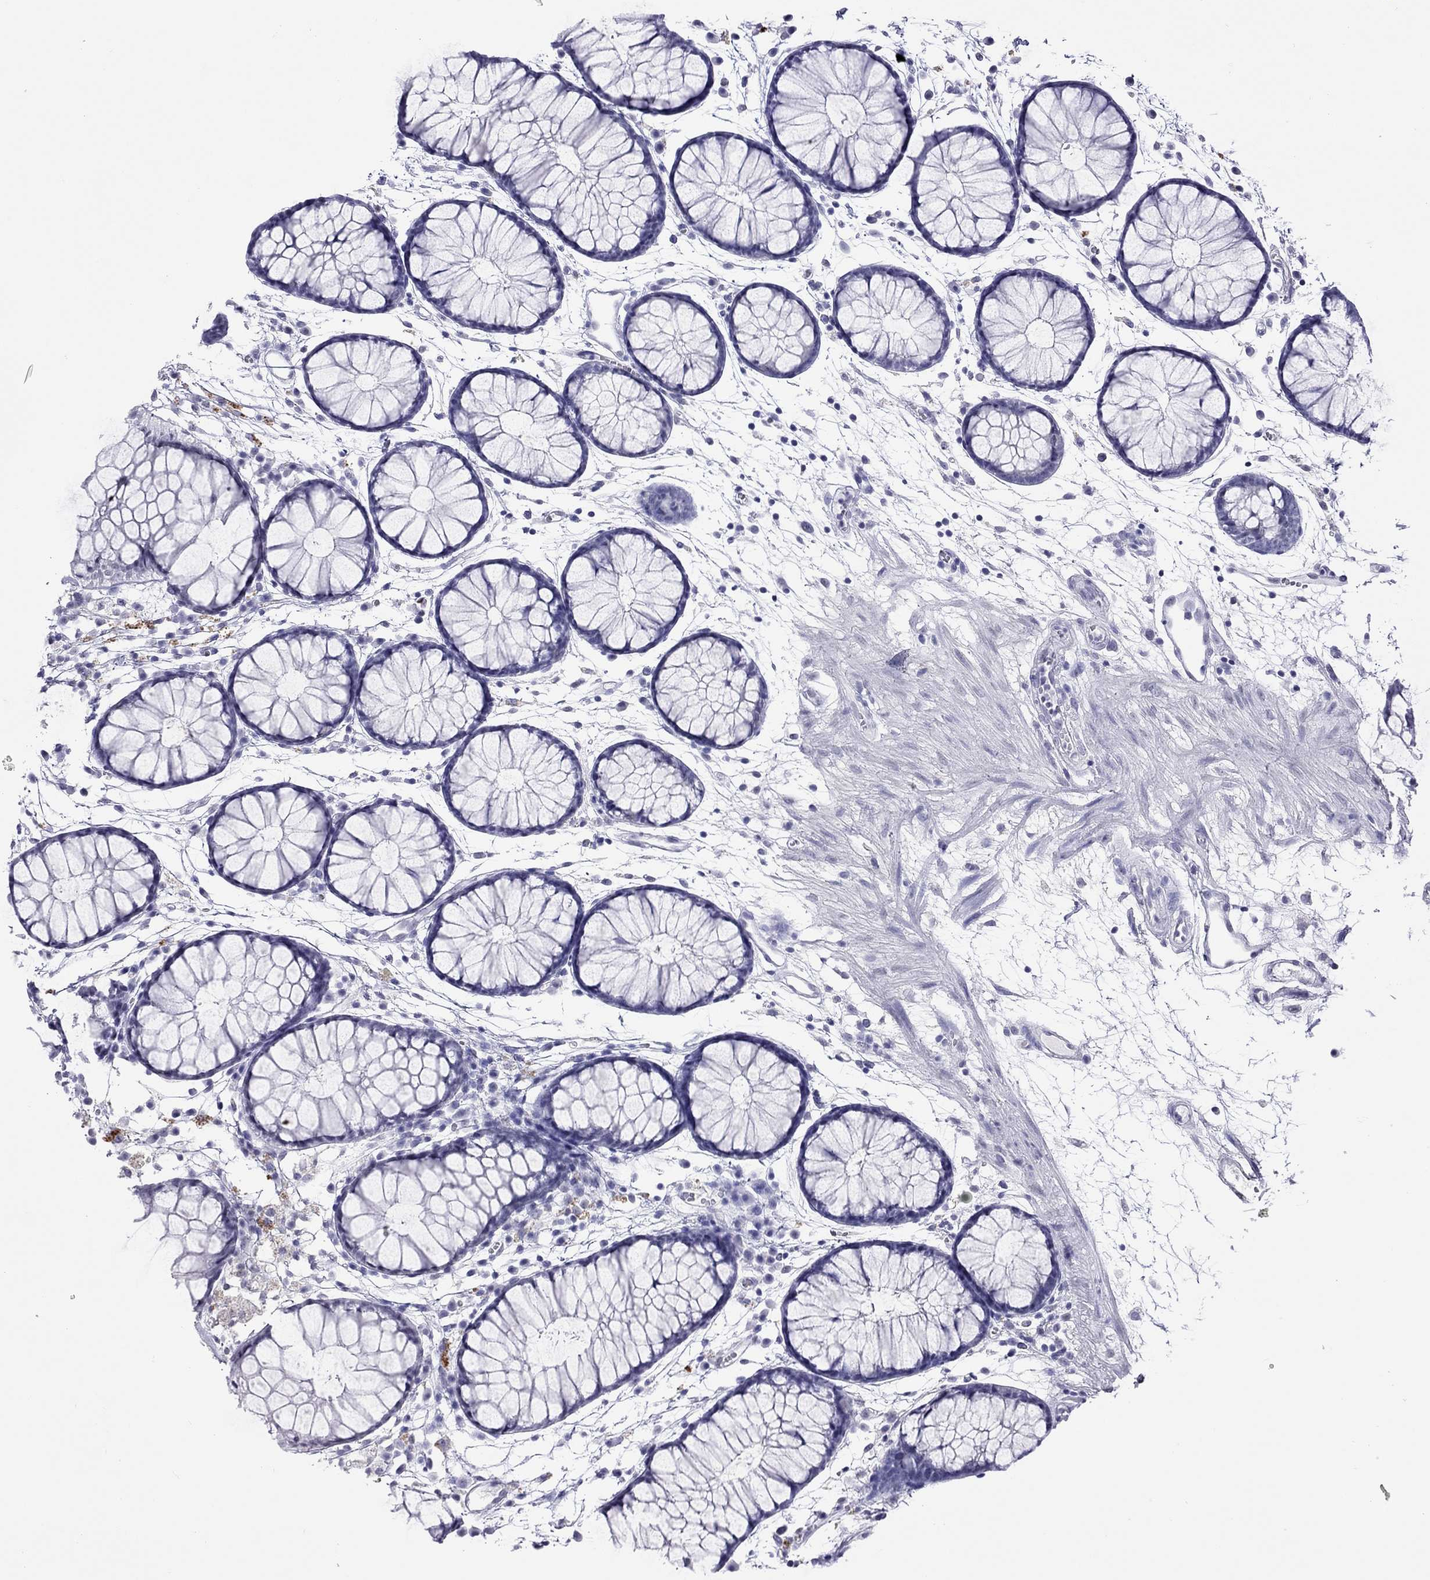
{"staining": {"intensity": "negative", "quantity": "none", "location": "none"}, "tissue": "colon", "cell_type": "Endothelial cells", "image_type": "normal", "snomed": [{"axis": "morphology", "description": "Normal tissue, NOS"}, {"axis": "morphology", "description": "Adenocarcinoma, NOS"}, {"axis": "topography", "description": "Colon"}], "caption": "This image is of normal colon stained with immunohistochemistry to label a protein in brown with the nuclei are counter-stained blue. There is no staining in endothelial cells.", "gene": "SLC30A8", "patient": {"sex": "male", "age": 65}}